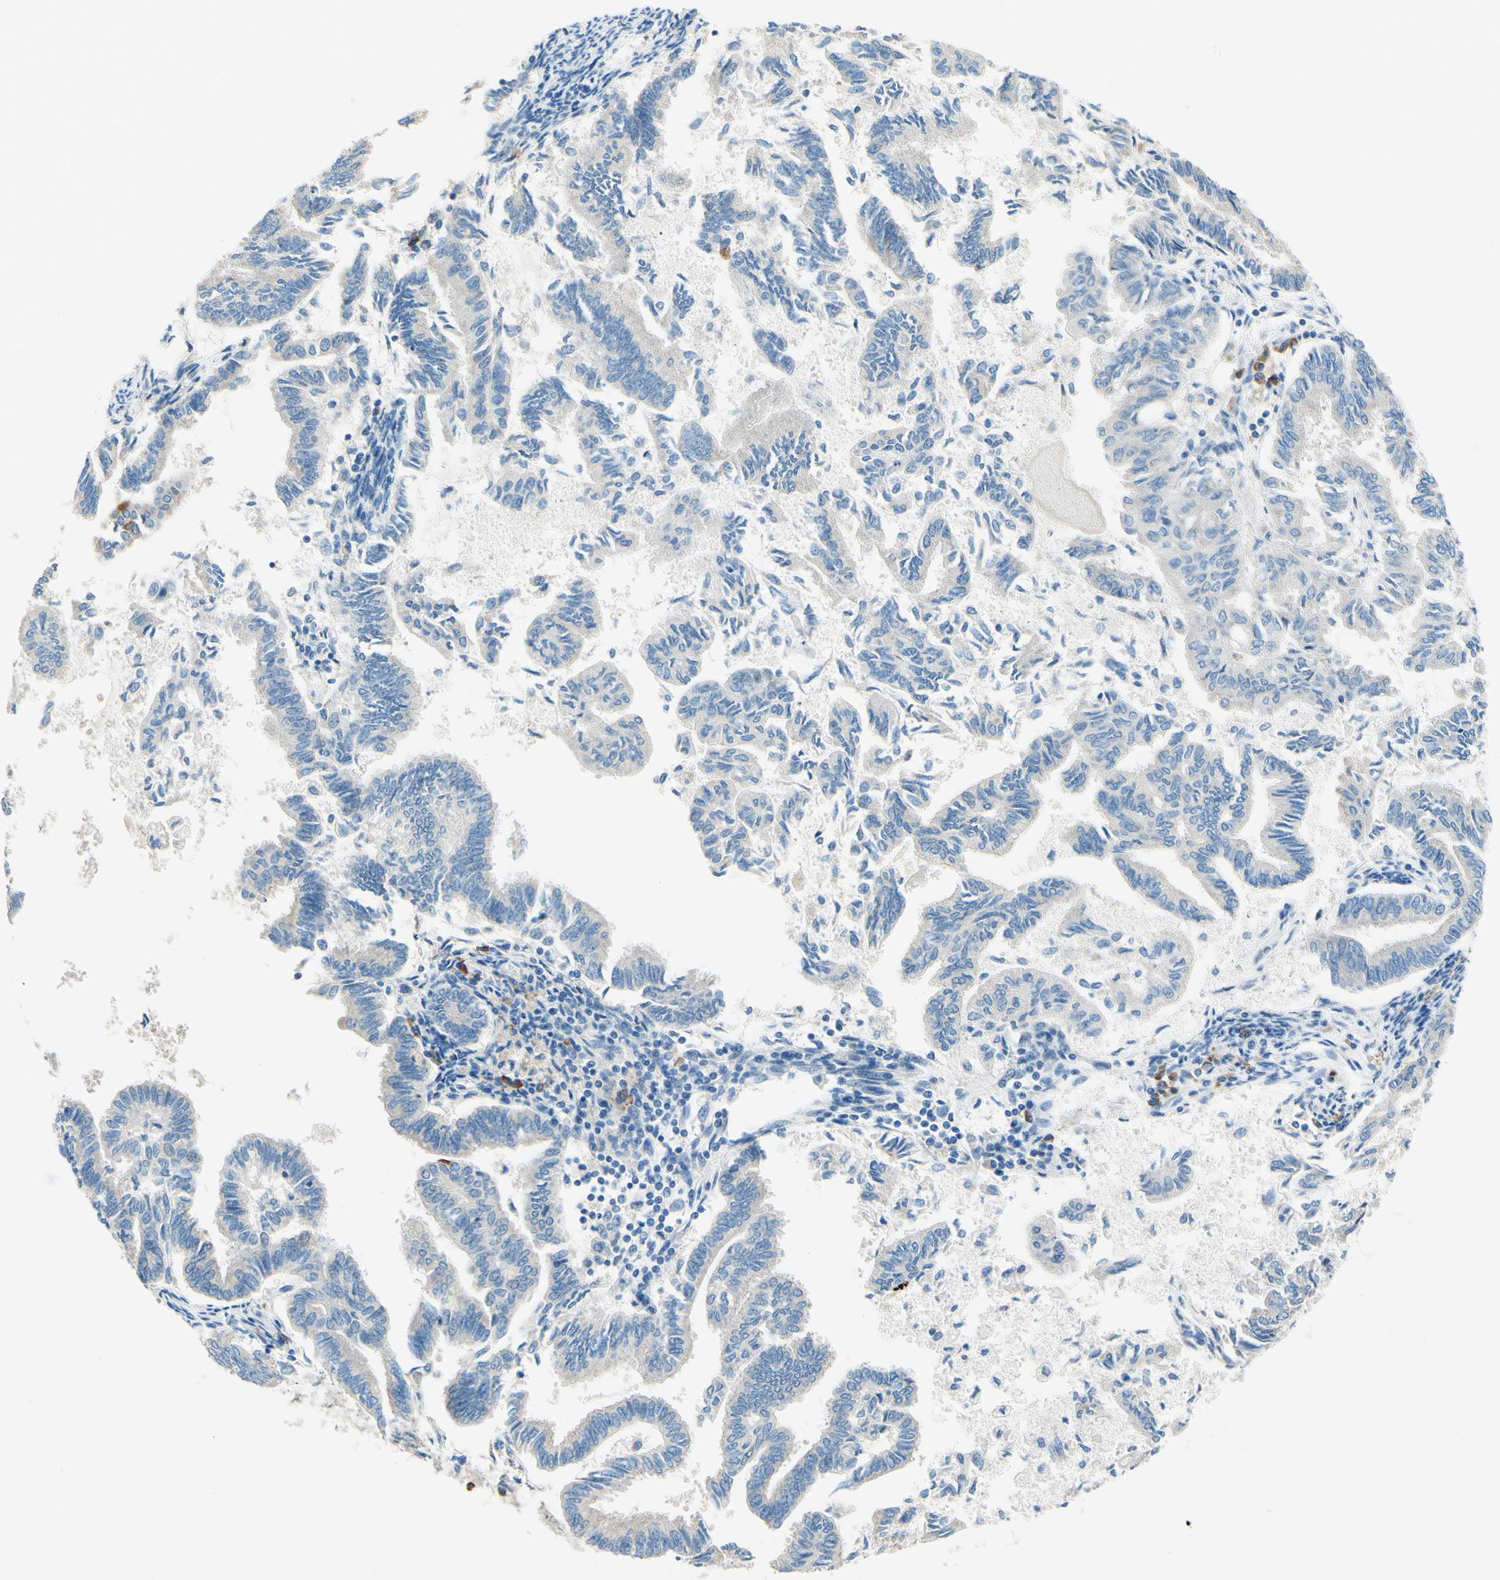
{"staining": {"intensity": "negative", "quantity": "none", "location": "none"}, "tissue": "endometrial cancer", "cell_type": "Tumor cells", "image_type": "cancer", "snomed": [{"axis": "morphology", "description": "Adenocarcinoma, NOS"}, {"axis": "topography", "description": "Endometrium"}], "caption": "A photomicrograph of adenocarcinoma (endometrial) stained for a protein shows no brown staining in tumor cells.", "gene": "PASD1", "patient": {"sex": "female", "age": 86}}